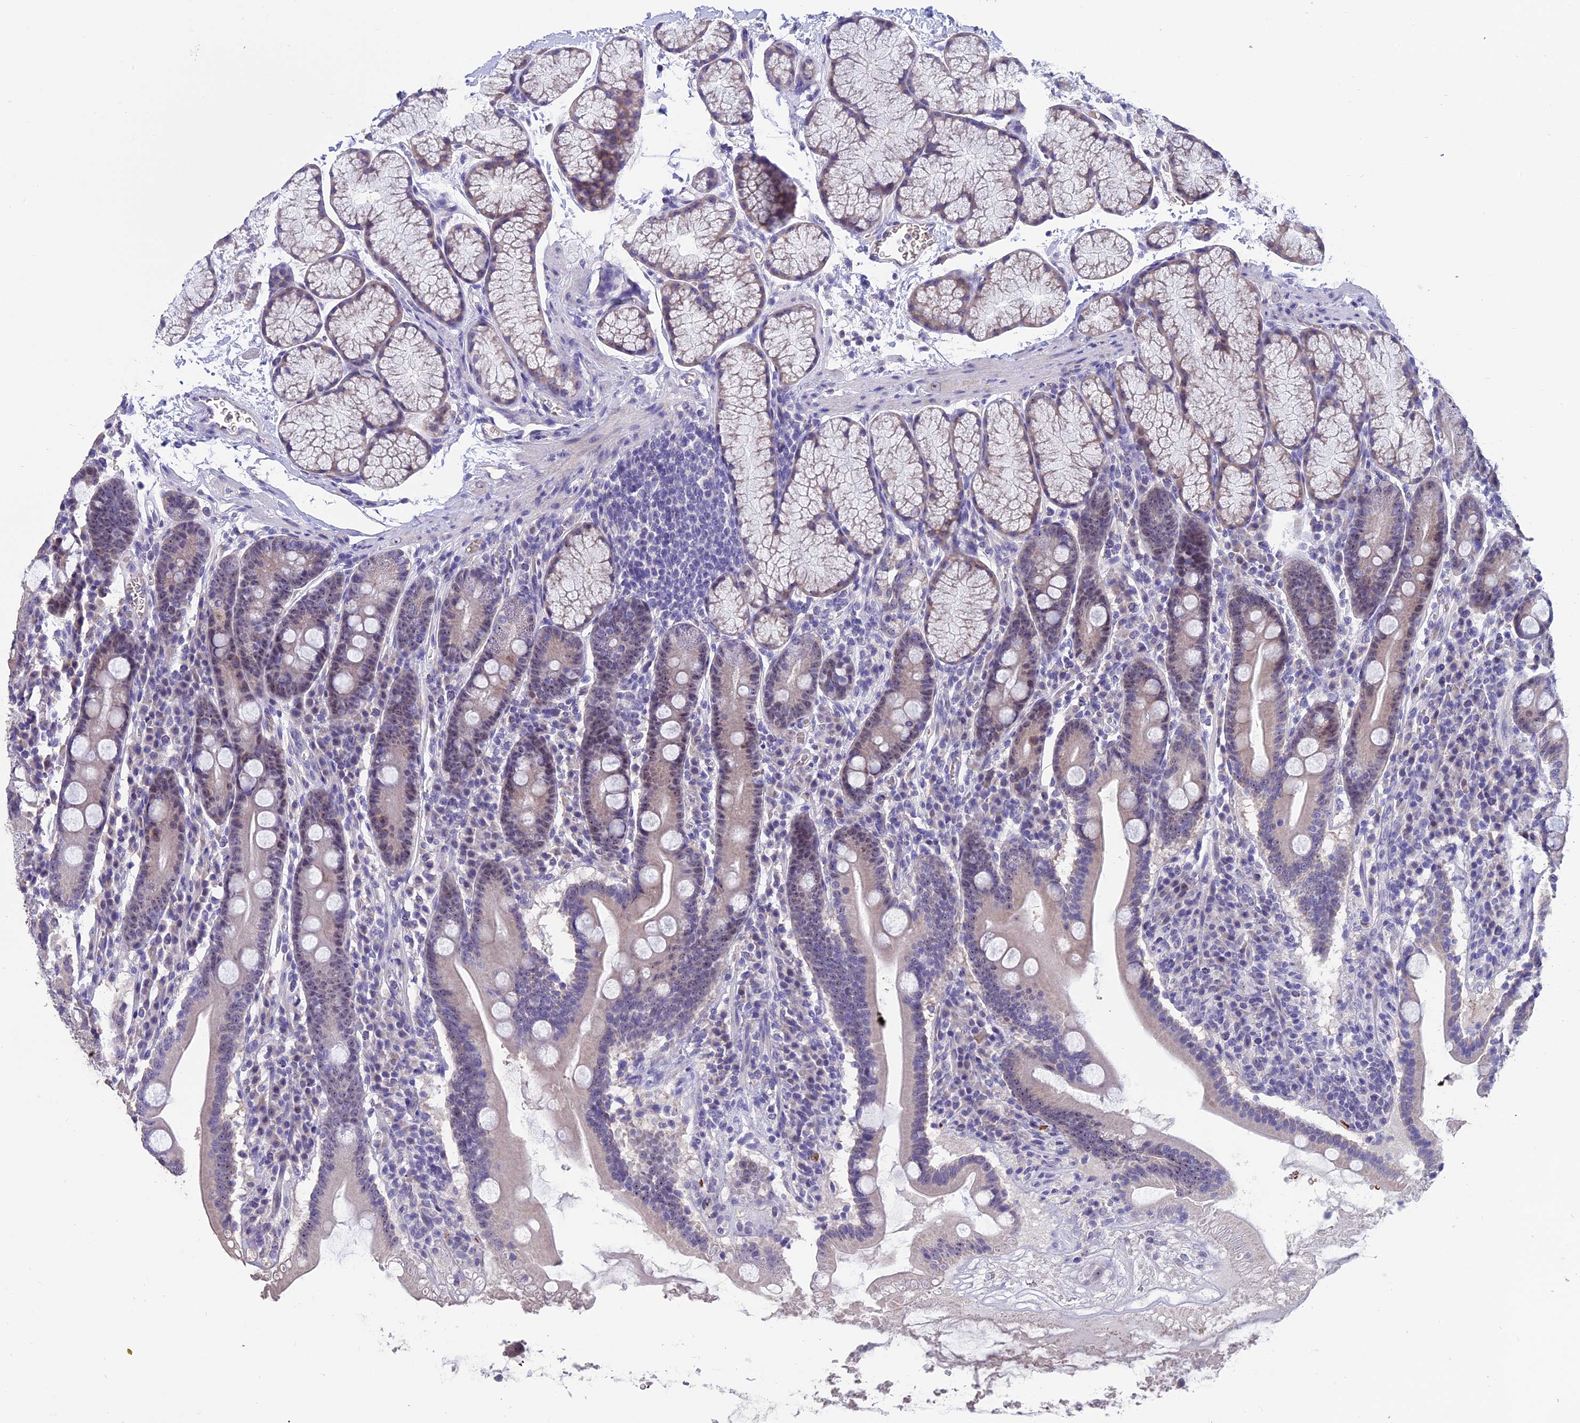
{"staining": {"intensity": "moderate", "quantity": "25%-75%", "location": "cytoplasmic/membranous,nuclear"}, "tissue": "duodenum", "cell_type": "Glandular cells", "image_type": "normal", "snomed": [{"axis": "morphology", "description": "Normal tissue, NOS"}, {"axis": "topography", "description": "Duodenum"}], "caption": "A brown stain labels moderate cytoplasmic/membranous,nuclear positivity of a protein in glandular cells of unremarkable human duodenum. (Brightfield microscopy of DAB IHC at high magnification).", "gene": "KNOP1", "patient": {"sex": "male", "age": 35}}